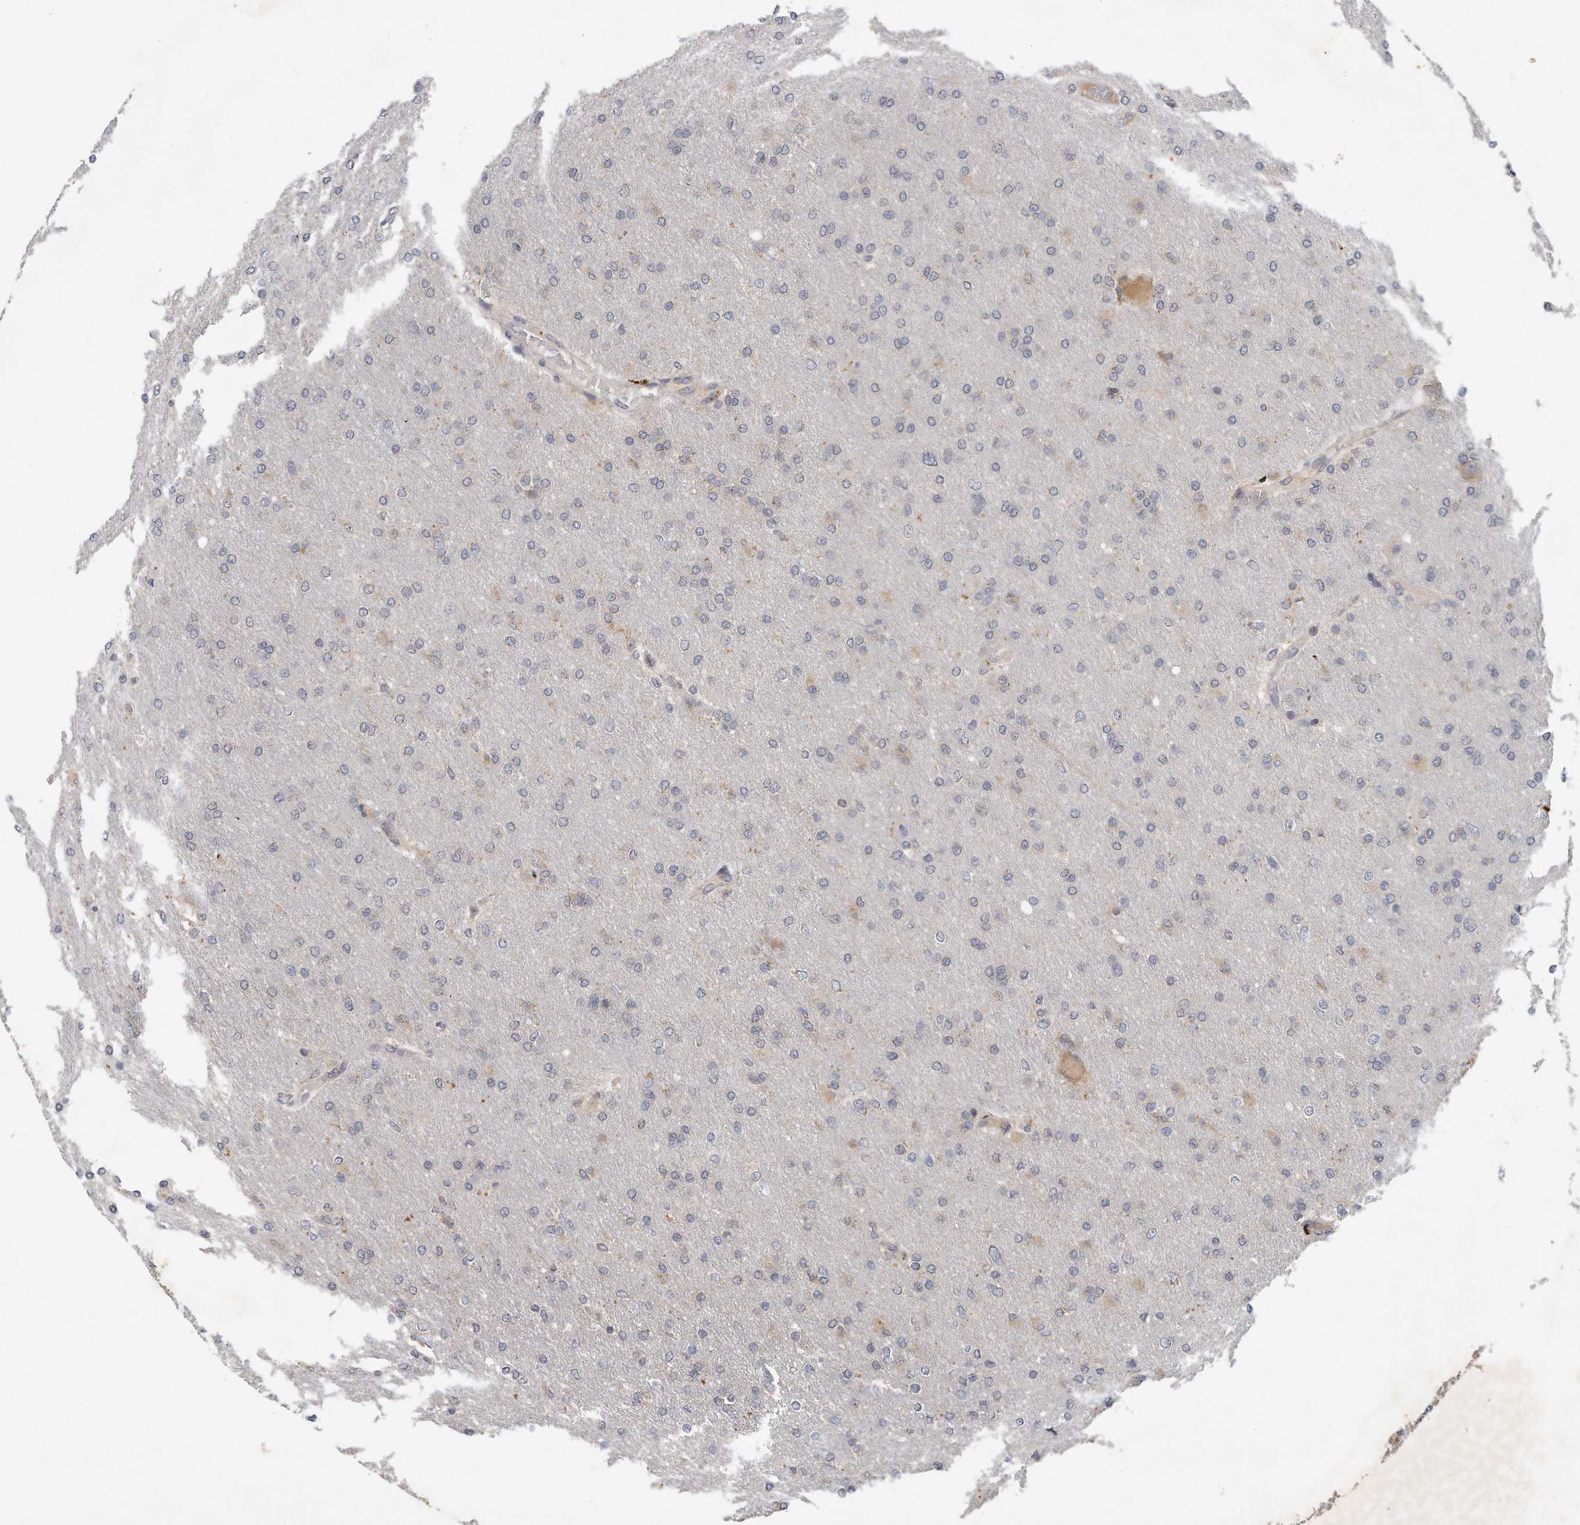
{"staining": {"intensity": "negative", "quantity": "none", "location": "none"}, "tissue": "glioma", "cell_type": "Tumor cells", "image_type": "cancer", "snomed": [{"axis": "morphology", "description": "Glioma, malignant, High grade"}, {"axis": "topography", "description": "Cerebral cortex"}], "caption": "Protein analysis of glioma demonstrates no significant staining in tumor cells.", "gene": "TRAPPC14", "patient": {"sex": "female", "age": 36}}